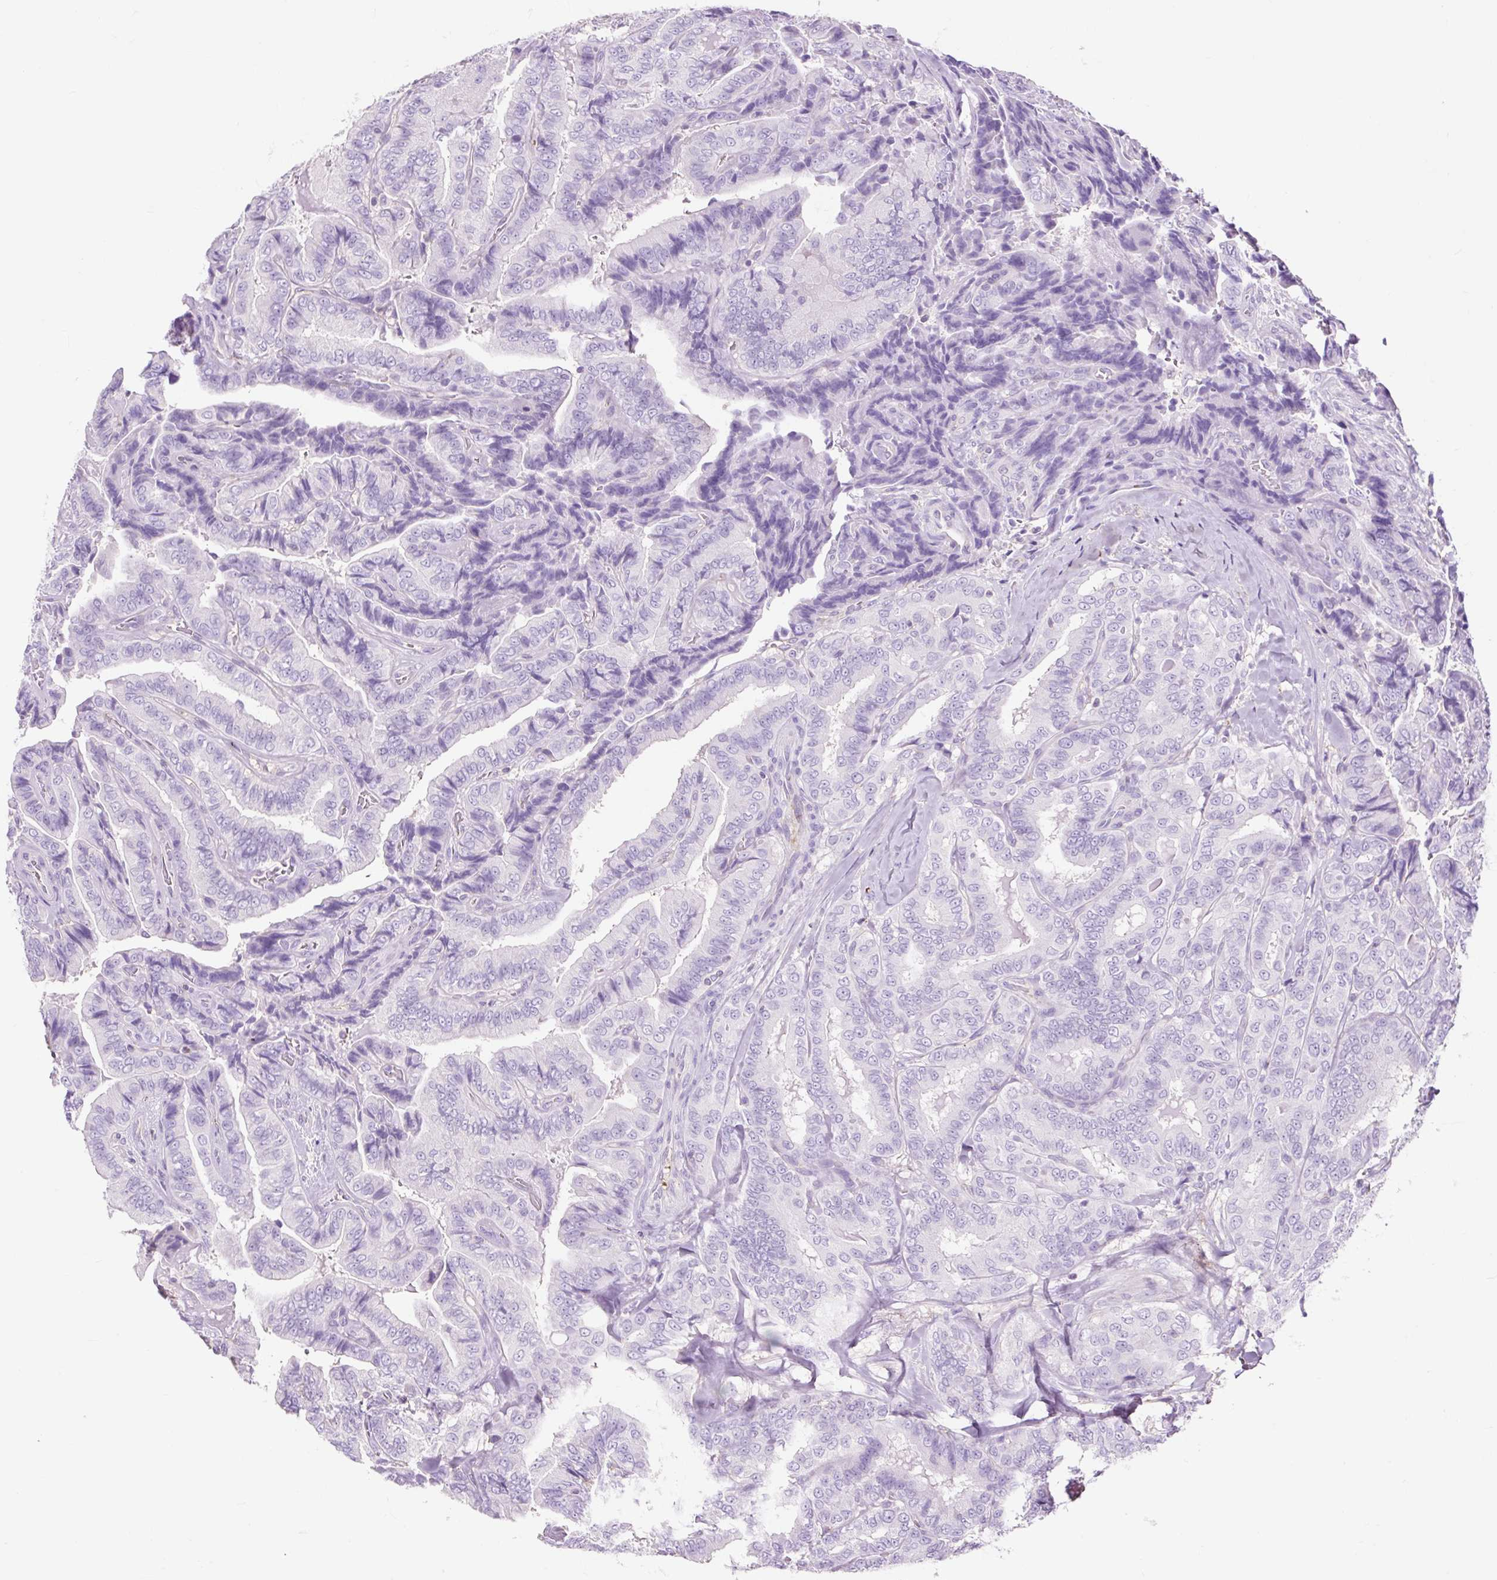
{"staining": {"intensity": "negative", "quantity": "none", "location": "none"}, "tissue": "thyroid cancer", "cell_type": "Tumor cells", "image_type": "cancer", "snomed": [{"axis": "morphology", "description": "Papillary adenocarcinoma, NOS"}, {"axis": "topography", "description": "Thyroid gland"}], "caption": "Immunohistochemical staining of human thyroid cancer (papillary adenocarcinoma) displays no significant expression in tumor cells.", "gene": "OR10A7", "patient": {"sex": "male", "age": 61}}